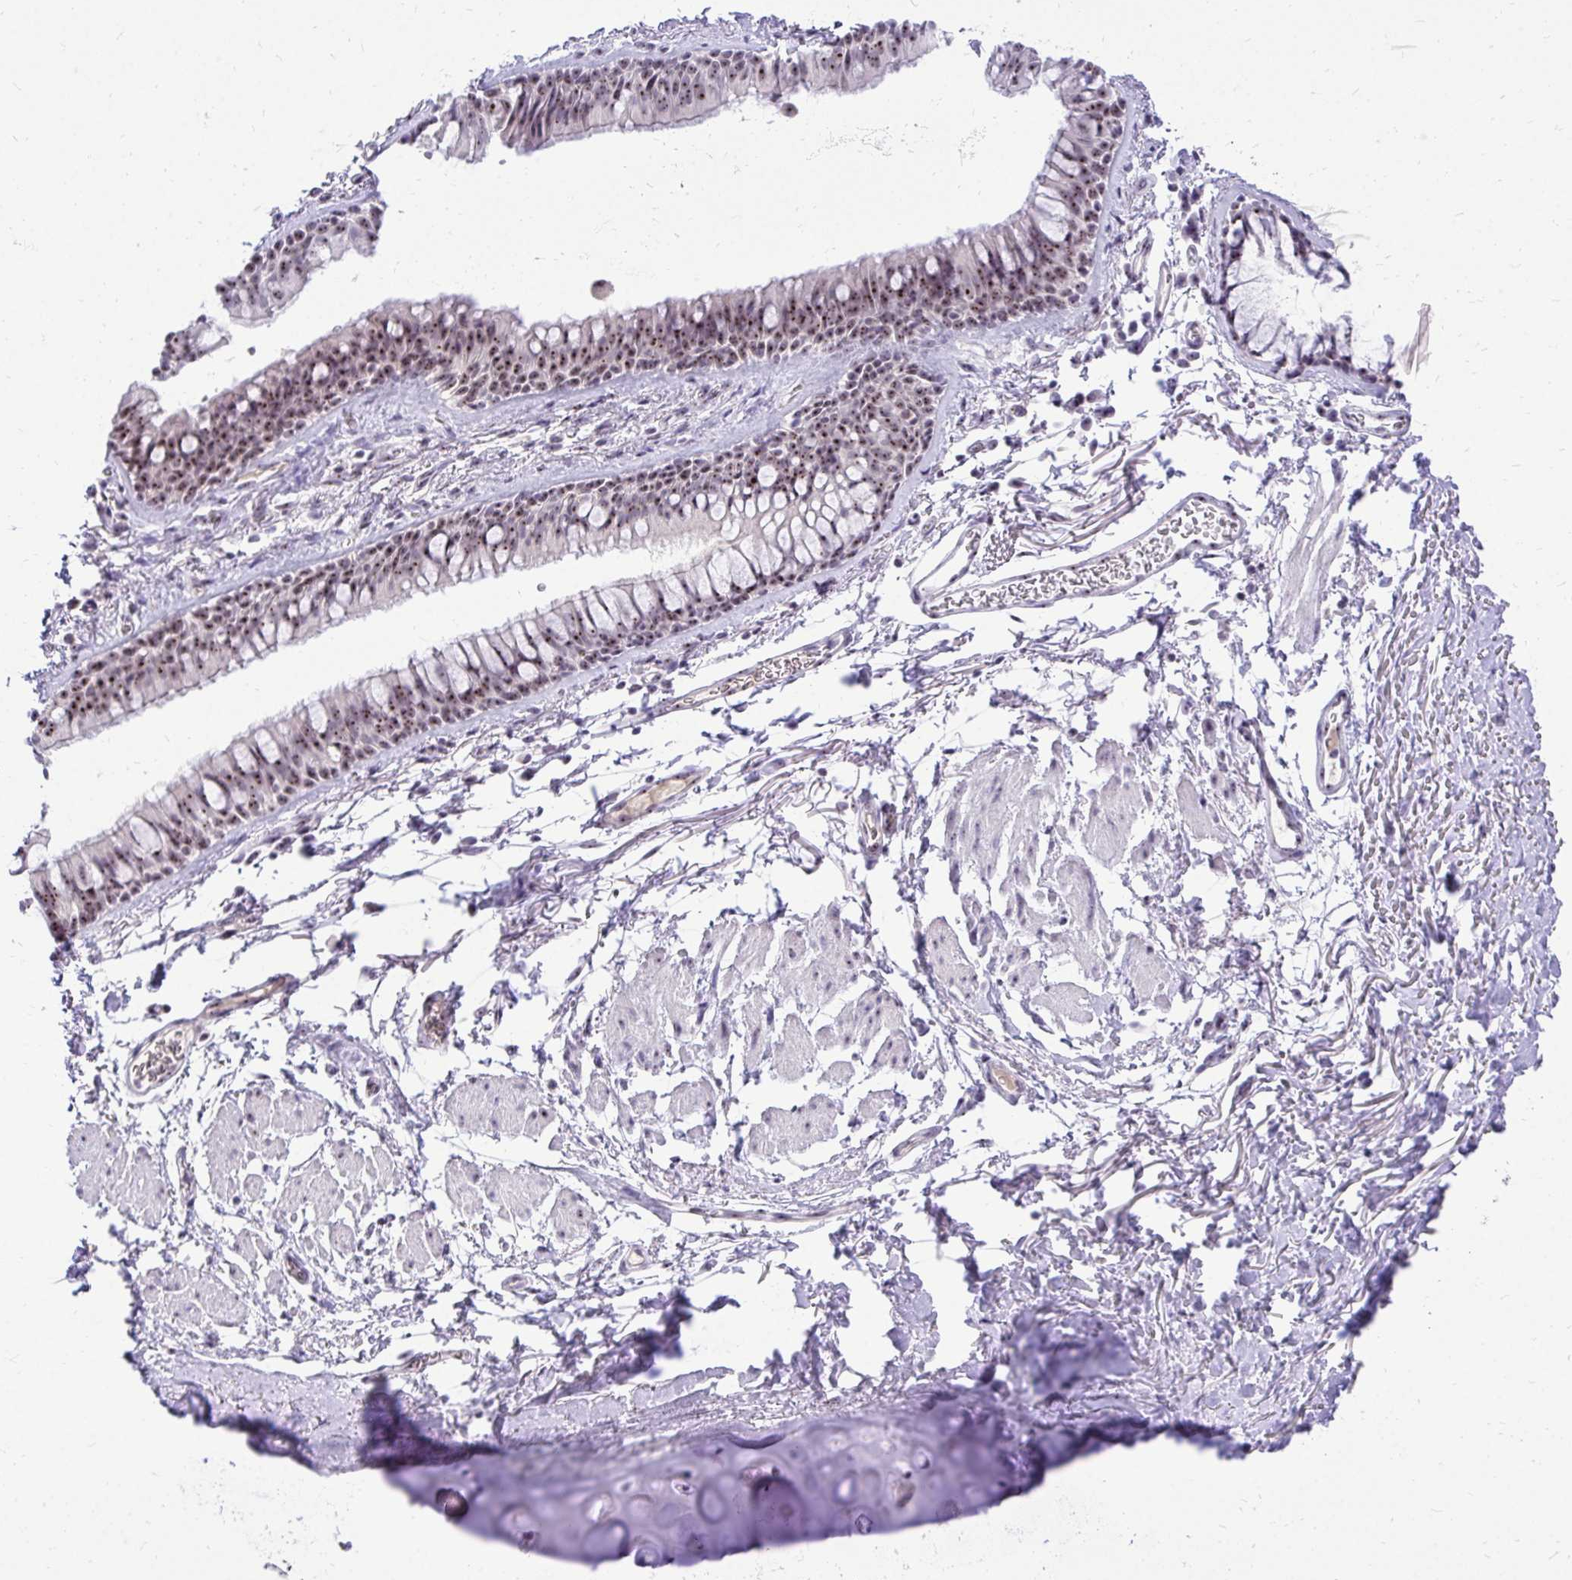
{"staining": {"intensity": "moderate", "quantity": "25%-75%", "location": "nuclear"}, "tissue": "bronchus", "cell_type": "Respiratory epithelial cells", "image_type": "normal", "snomed": [{"axis": "morphology", "description": "Normal tissue, NOS"}, {"axis": "topography", "description": "Cartilage tissue"}, {"axis": "topography", "description": "Bronchus"}], "caption": "Immunohistochemical staining of benign human bronchus shows medium levels of moderate nuclear expression in approximately 25%-75% of respiratory epithelial cells.", "gene": "NIFK", "patient": {"sex": "female", "age": 79}}